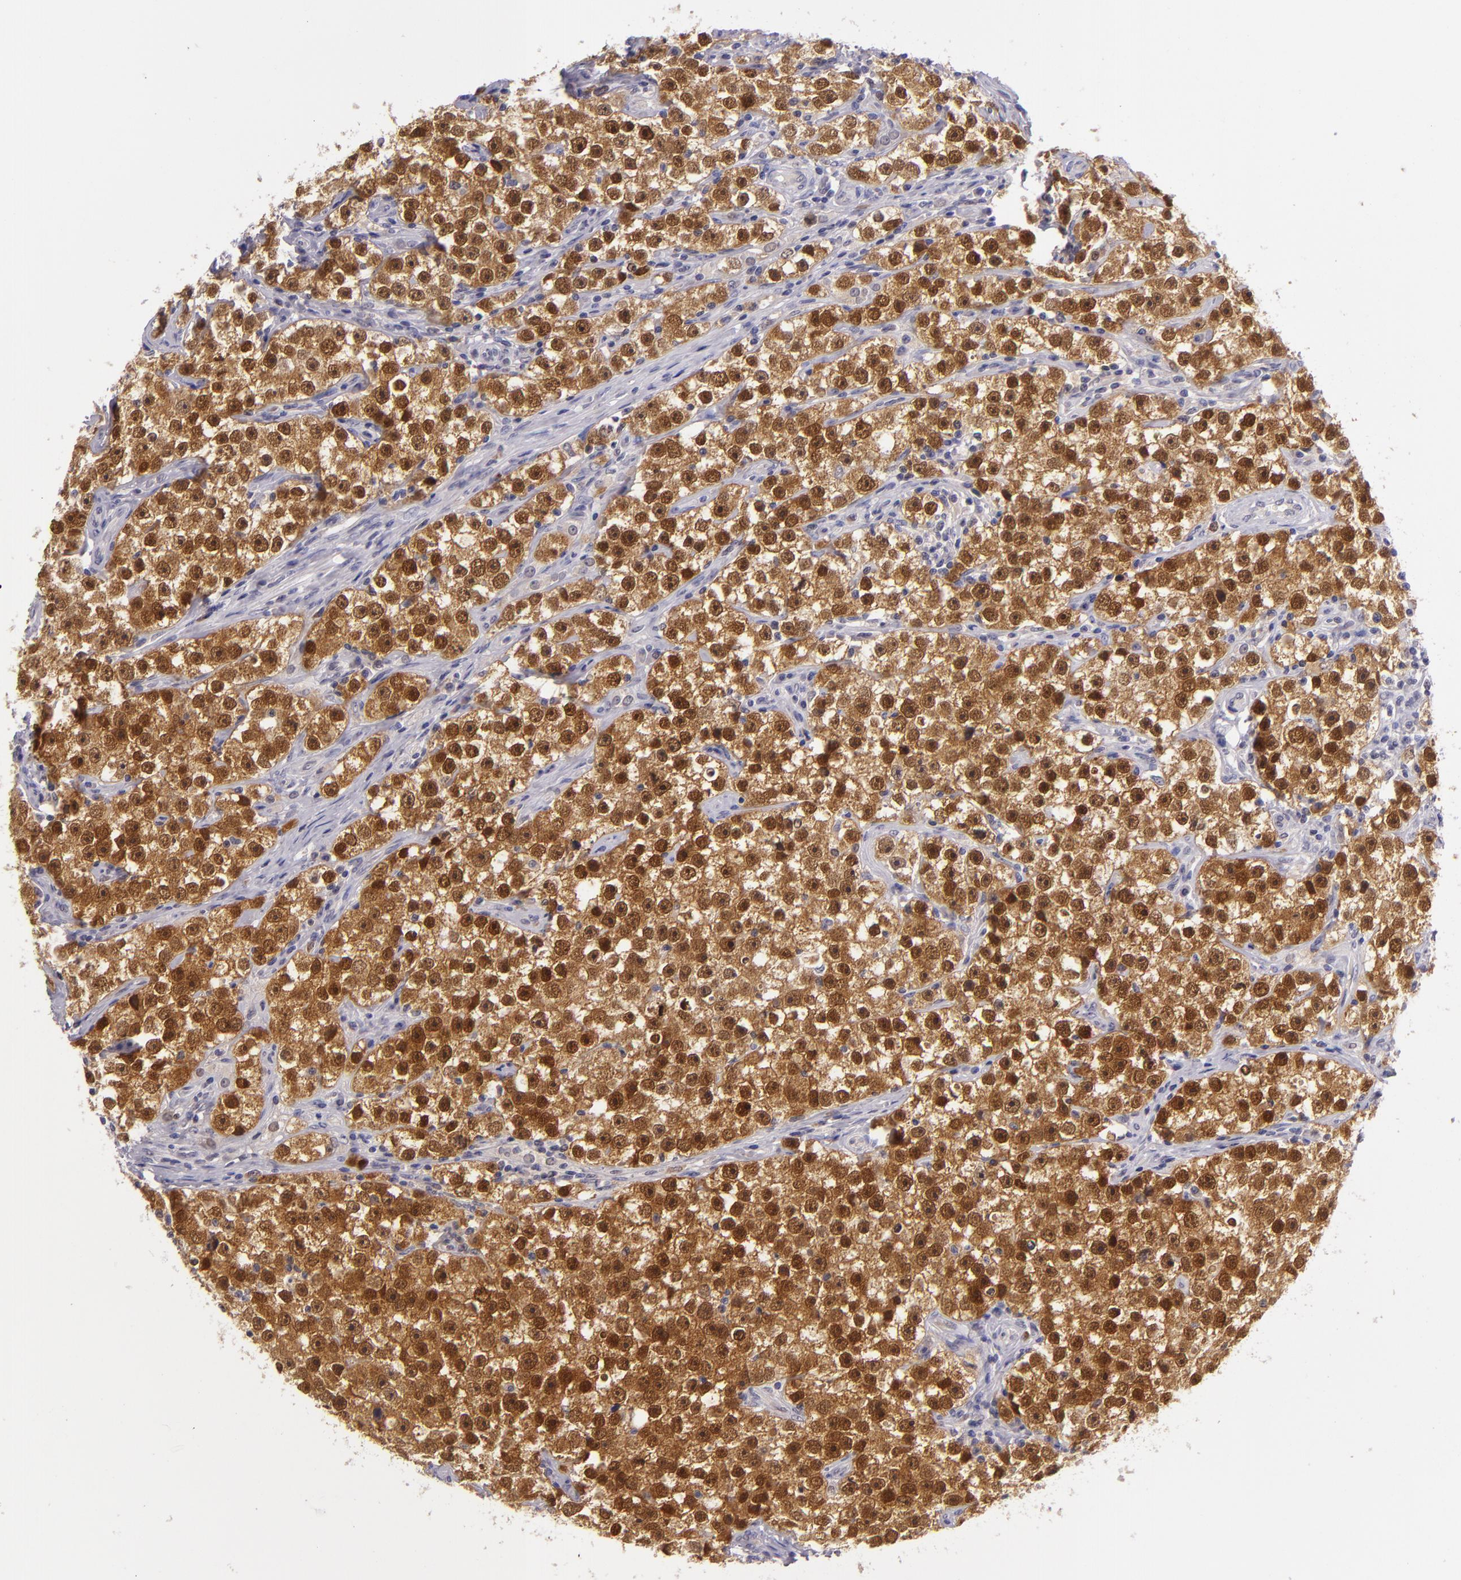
{"staining": {"intensity": "strong", "quantity": ">75%", "location": "cytoplasmic/membranous,nuclear"}, "tissue": "testis cancer", "cell_type": "Tumor cells", "image_type": "cancer", "snomed": [{"axis": "morphology", "description": "Seminoma, NOS"}, {"axis": "topography", "description": "Testis"}], "caption": "Strong cytoplasmic/membranous and nuclear staining is seen in about >75% of tumor cells in seminoma (testis).", "gene": "CSE1L", "patient": {"sex": "male", "age": 32}}